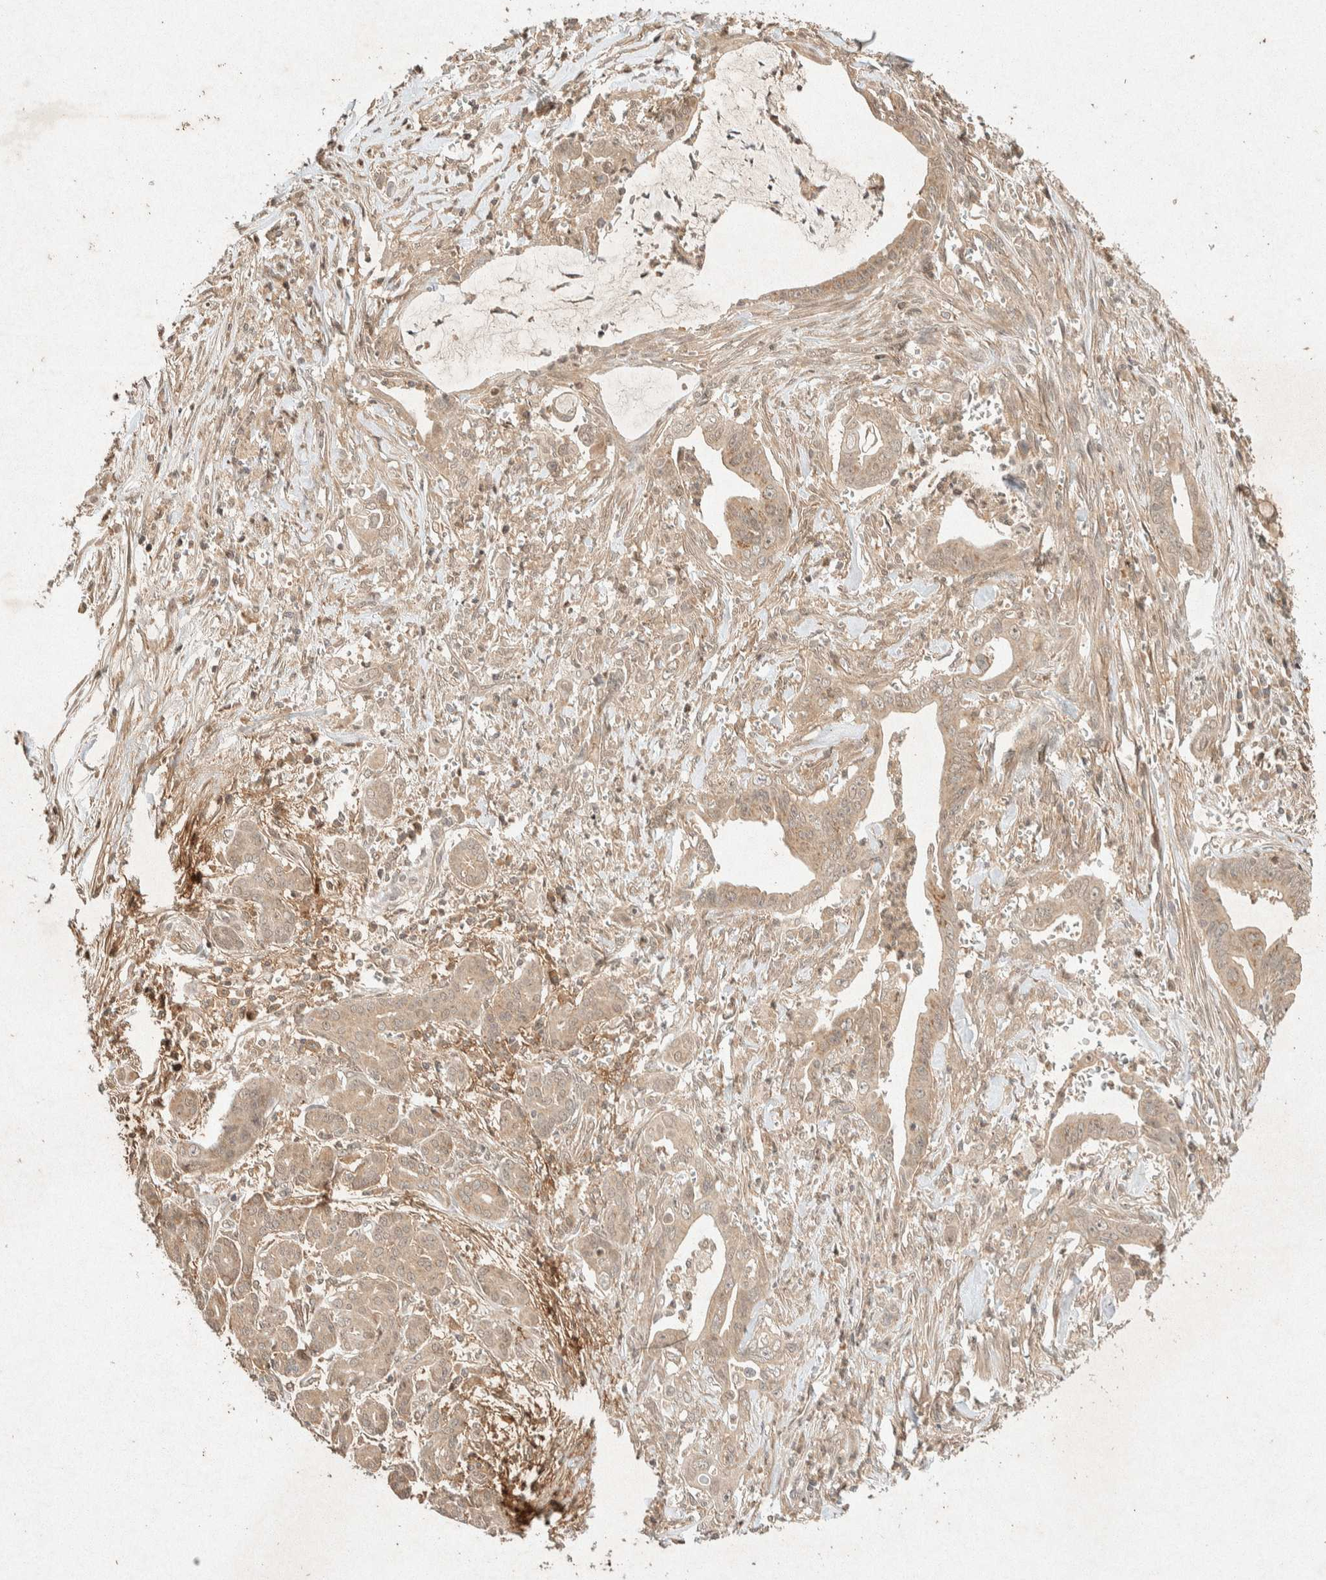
{"staining": {"intensity": "weak", "quantity": "25%-75%", "location": "cytoplasmic/membranous"}, "tissue": "pancreatic cancer", "cell_type": "Tumor cells", "image_type": "cancer", "snomed": [{"axis": "morphology", "description": "Adenocarcinoma, NOS"}, {"axis": "topography", "description": "Pancreas"}], "caption": "Immunohistochemistry (DAB) staining of pancreatic cancer exhibits weak cytoplasmic/membranous protein positivity in about 25%-75% of tumor cells. The protein of interest is shown in brown color, while the nuclei are stained blue.", "gene": "THRA", "patient": {"sex": "male", "age": 59}}